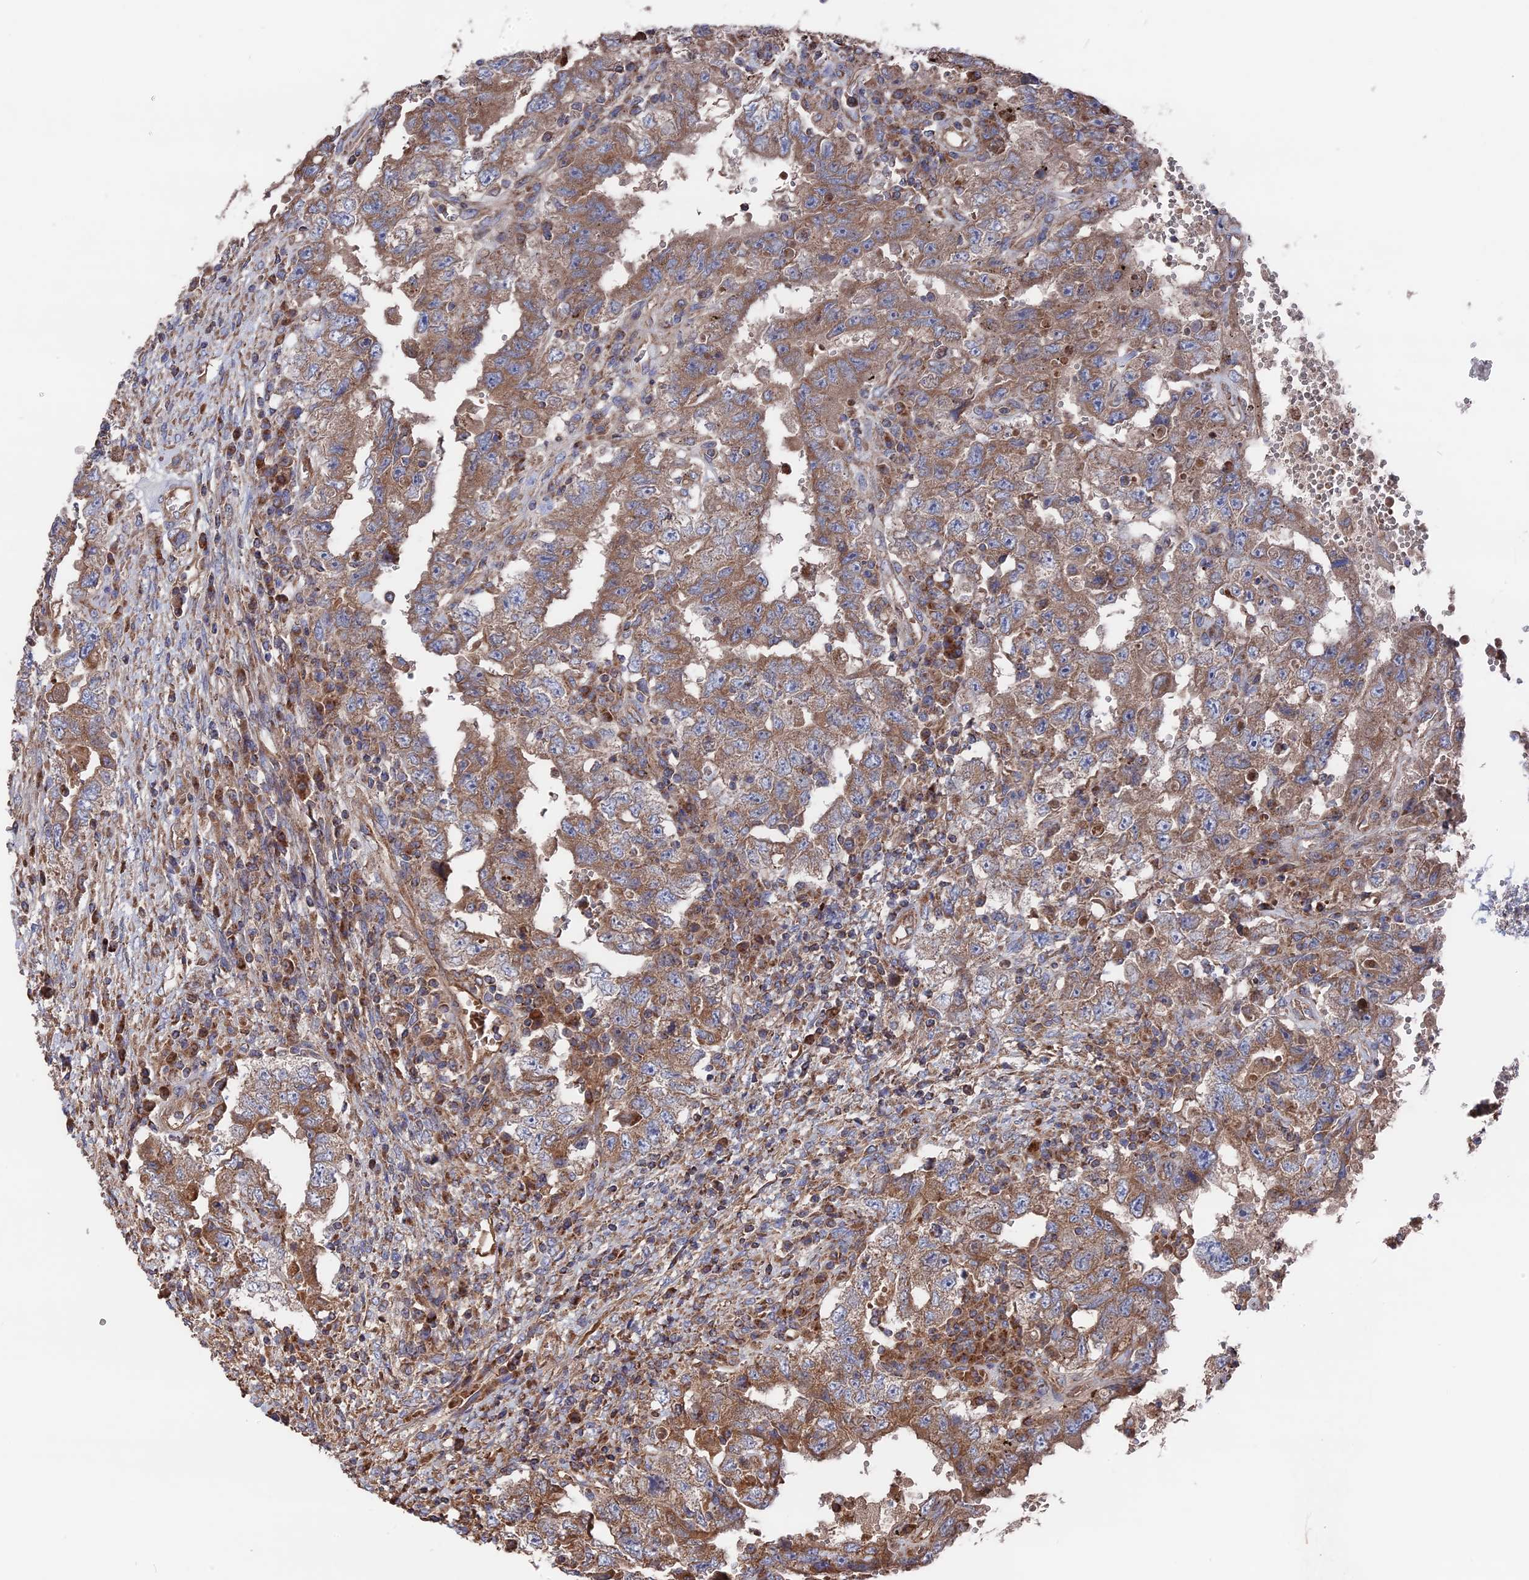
{"staining": {"intensity": "moderate", "quantity": ">75%", "location": "cytoplasmic/membranous"}, "tissue": "testis cancer", "cell_type": "Tumor cells", "image_type": "cancer", "snomed": [{"axis": "morphology", "description": "Carcinoma, Embryonal, NOS"}, {"axis": "topography", "description": "Testis"}], "caption": "There is medium levels of moderate cytoplasmic/membranous expression in tumor cells of embryonal carcinoma (testis), as demonstrated by immunohistochemical staining (brown color).", "gene": "TELO2", "patient": {"sex": "male", "age": 26}}